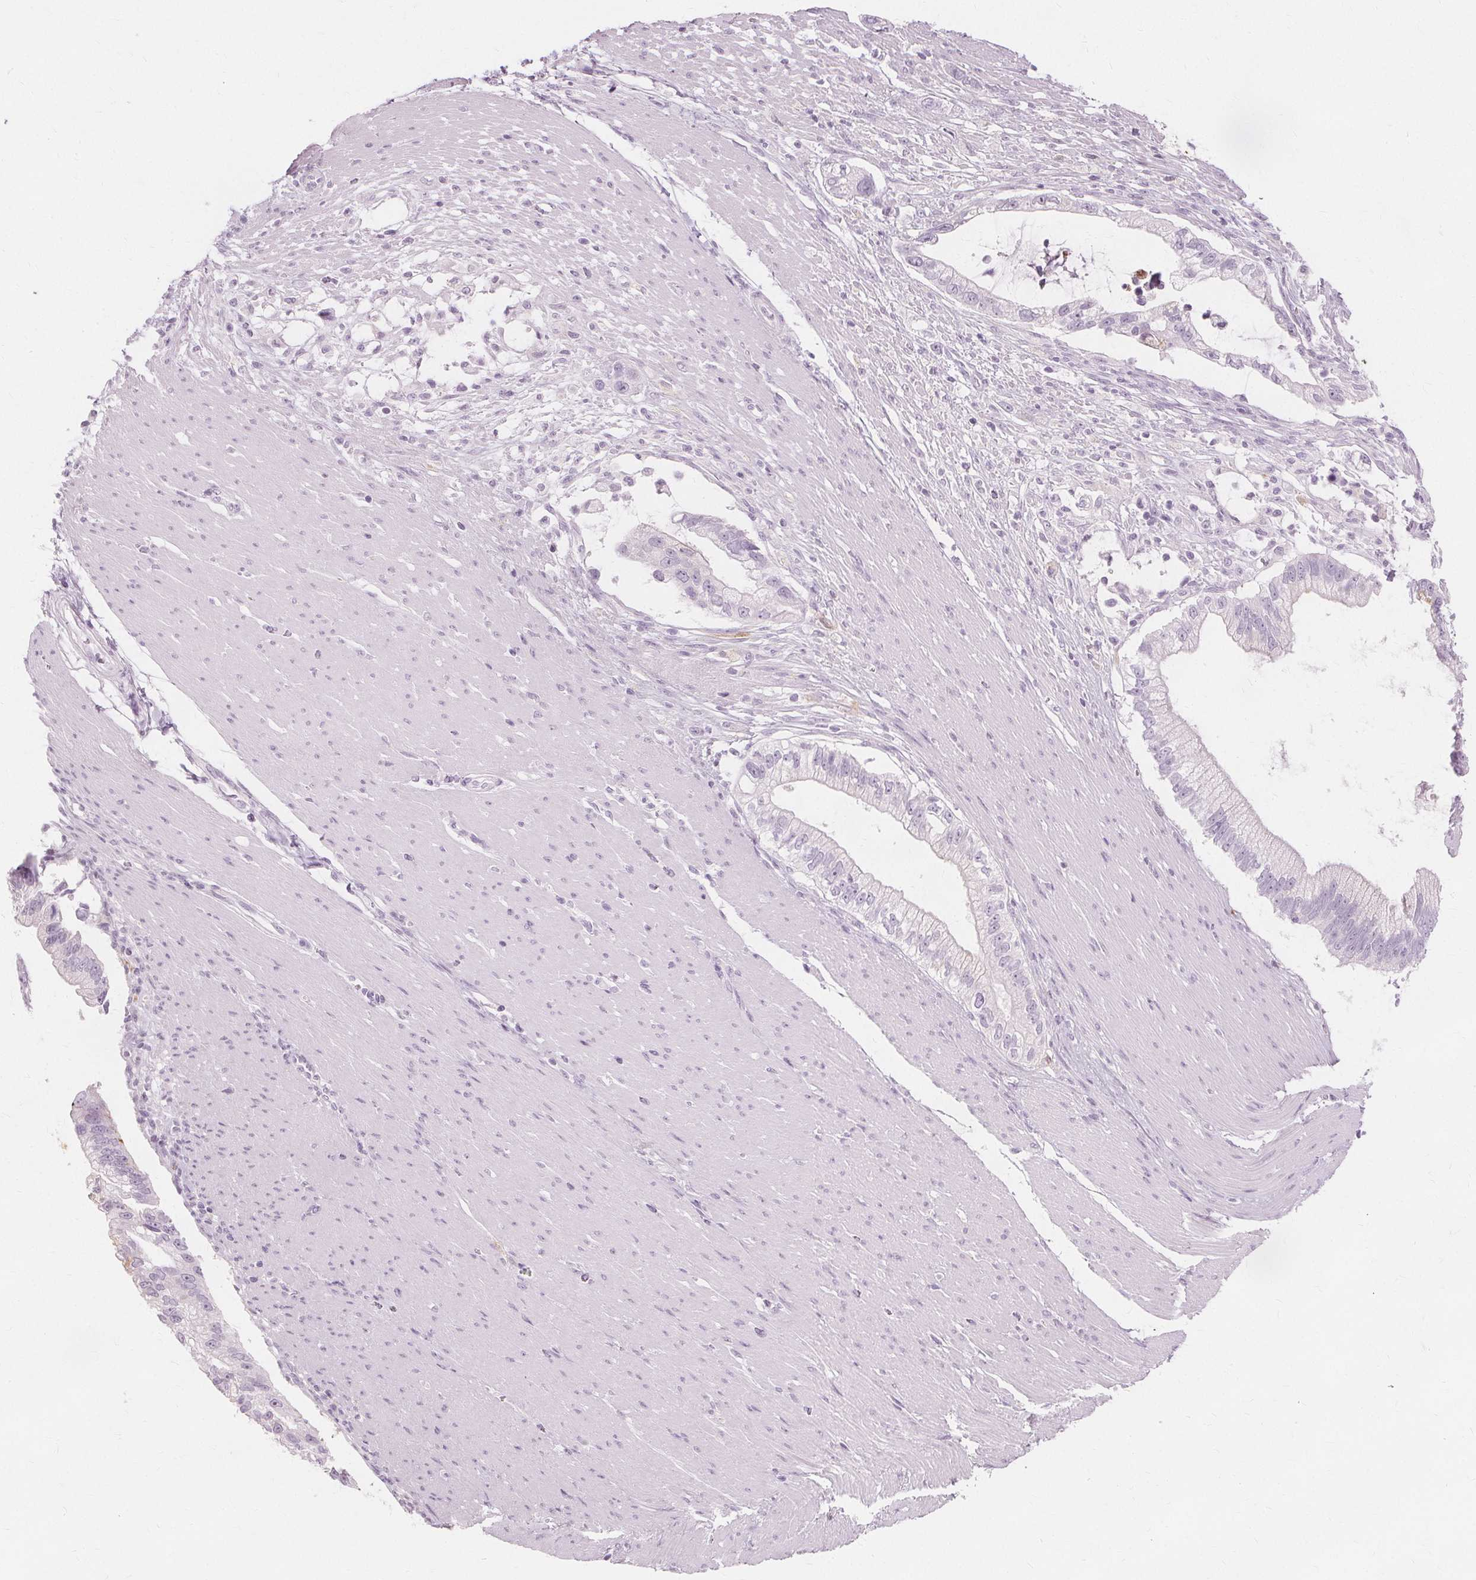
{"staining": {"intensity": "negative", "quantity": "none", "location": "none"}, "tissue": "pancreatic cancer", "cell_type": "Tumor cells", "image_type": "cancer", "snomed": [{"axis": "morphology", "description": "Adenocarcinoma, NOS"}, {"axis": "topography", "description": "Pancreas"}], "caption": "Immunohistochemical staining of human pancreatic adenocarcinoma exhibits no significant expression in tumor cells.", "gene": "TFF1", "patient": {"sex": "male", "age": 70}}